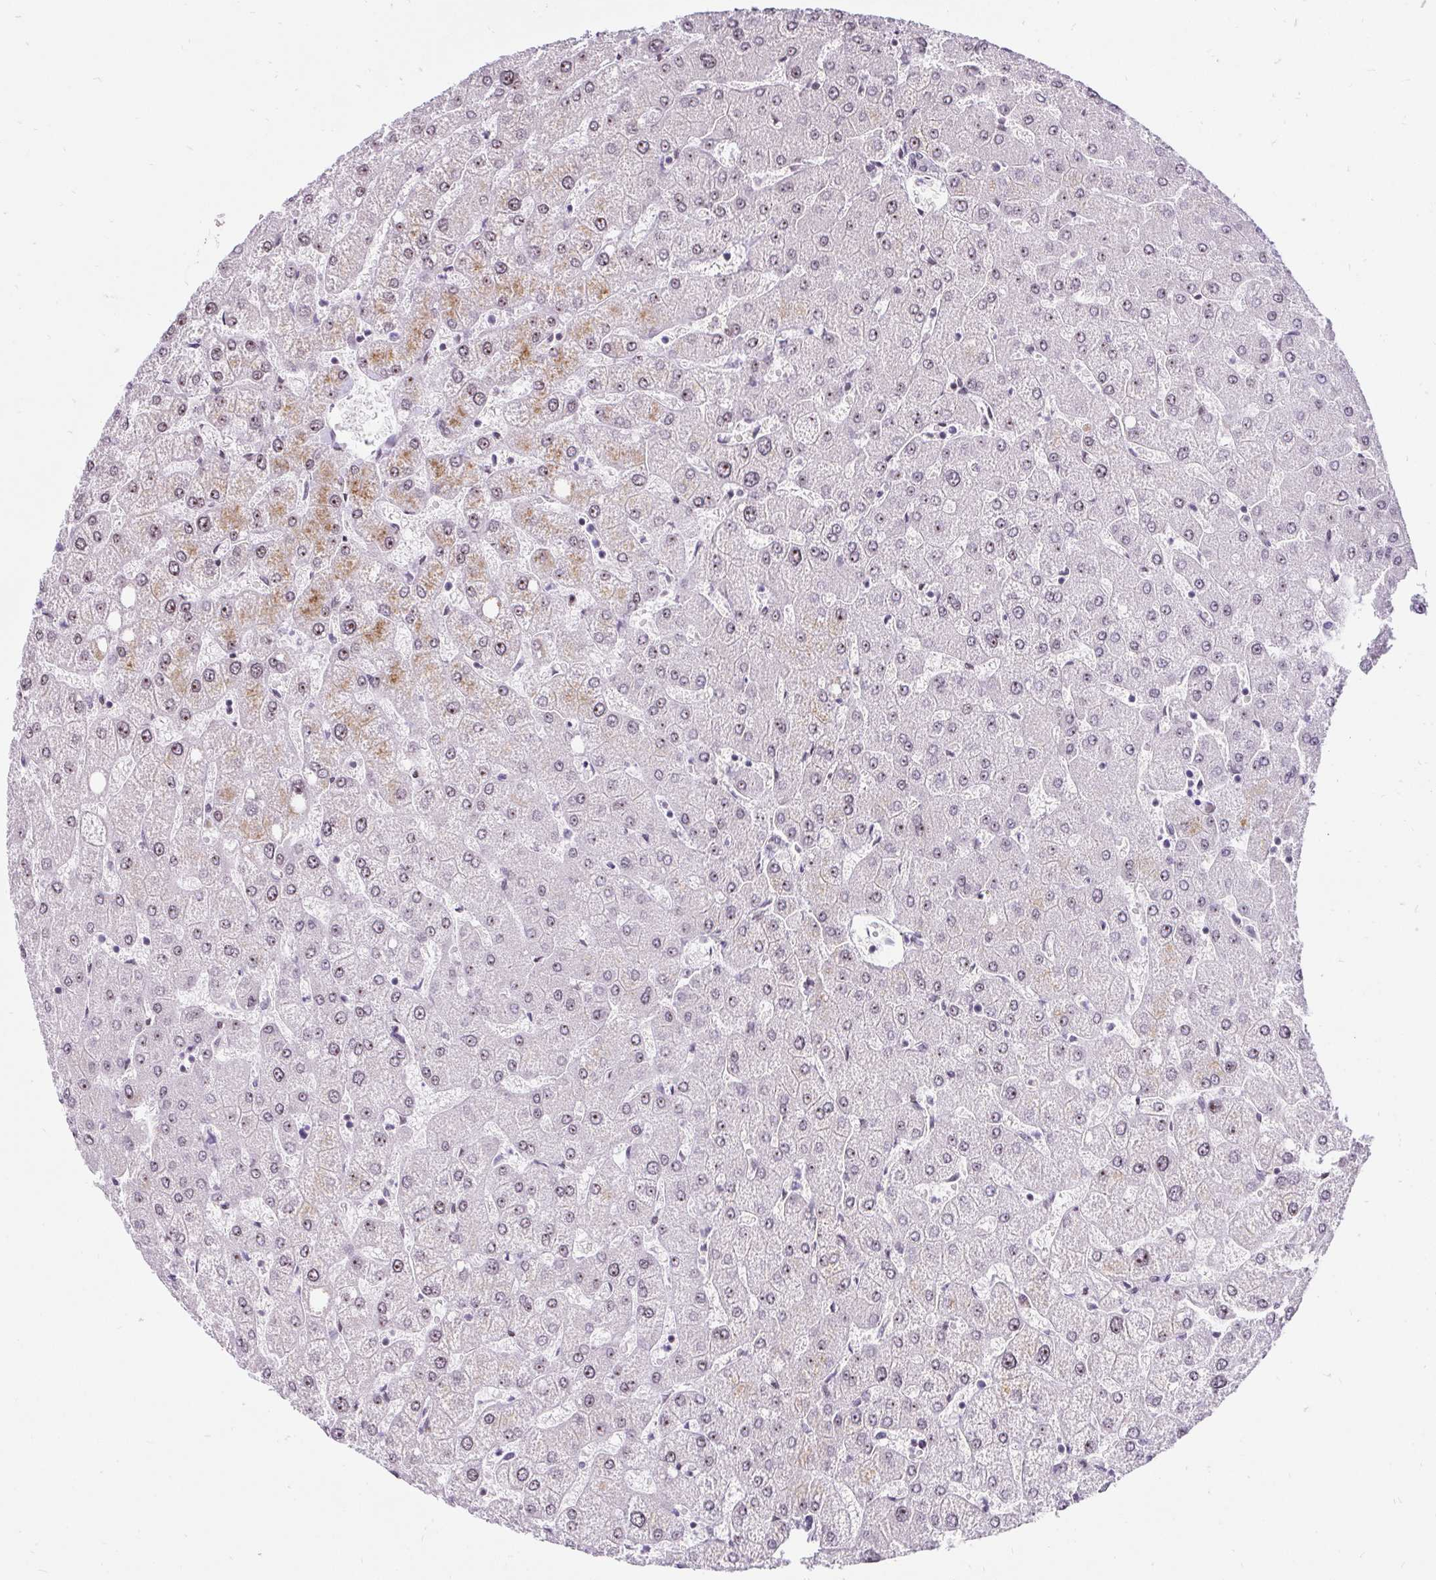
{"staining": {"intensity": "negative", "quantity": "none", "location": "none"}, "tissue": "liver", "cell_type": "Cholangiocytes", "image_type": "normal", "snomed": [{"axis": "morphology", "description": "Normal tissue, NOS"}, {"axis": "topography", "description": "Liver"}], "caption": "A high-resolution photomicrograph shows immunohistochemistry (IHC) staining of benign liver, which demonstrates no significant positivity in cholangiocytes.", "gene": "ZNF860", "patient": {"sex": "female", "age": 54}}